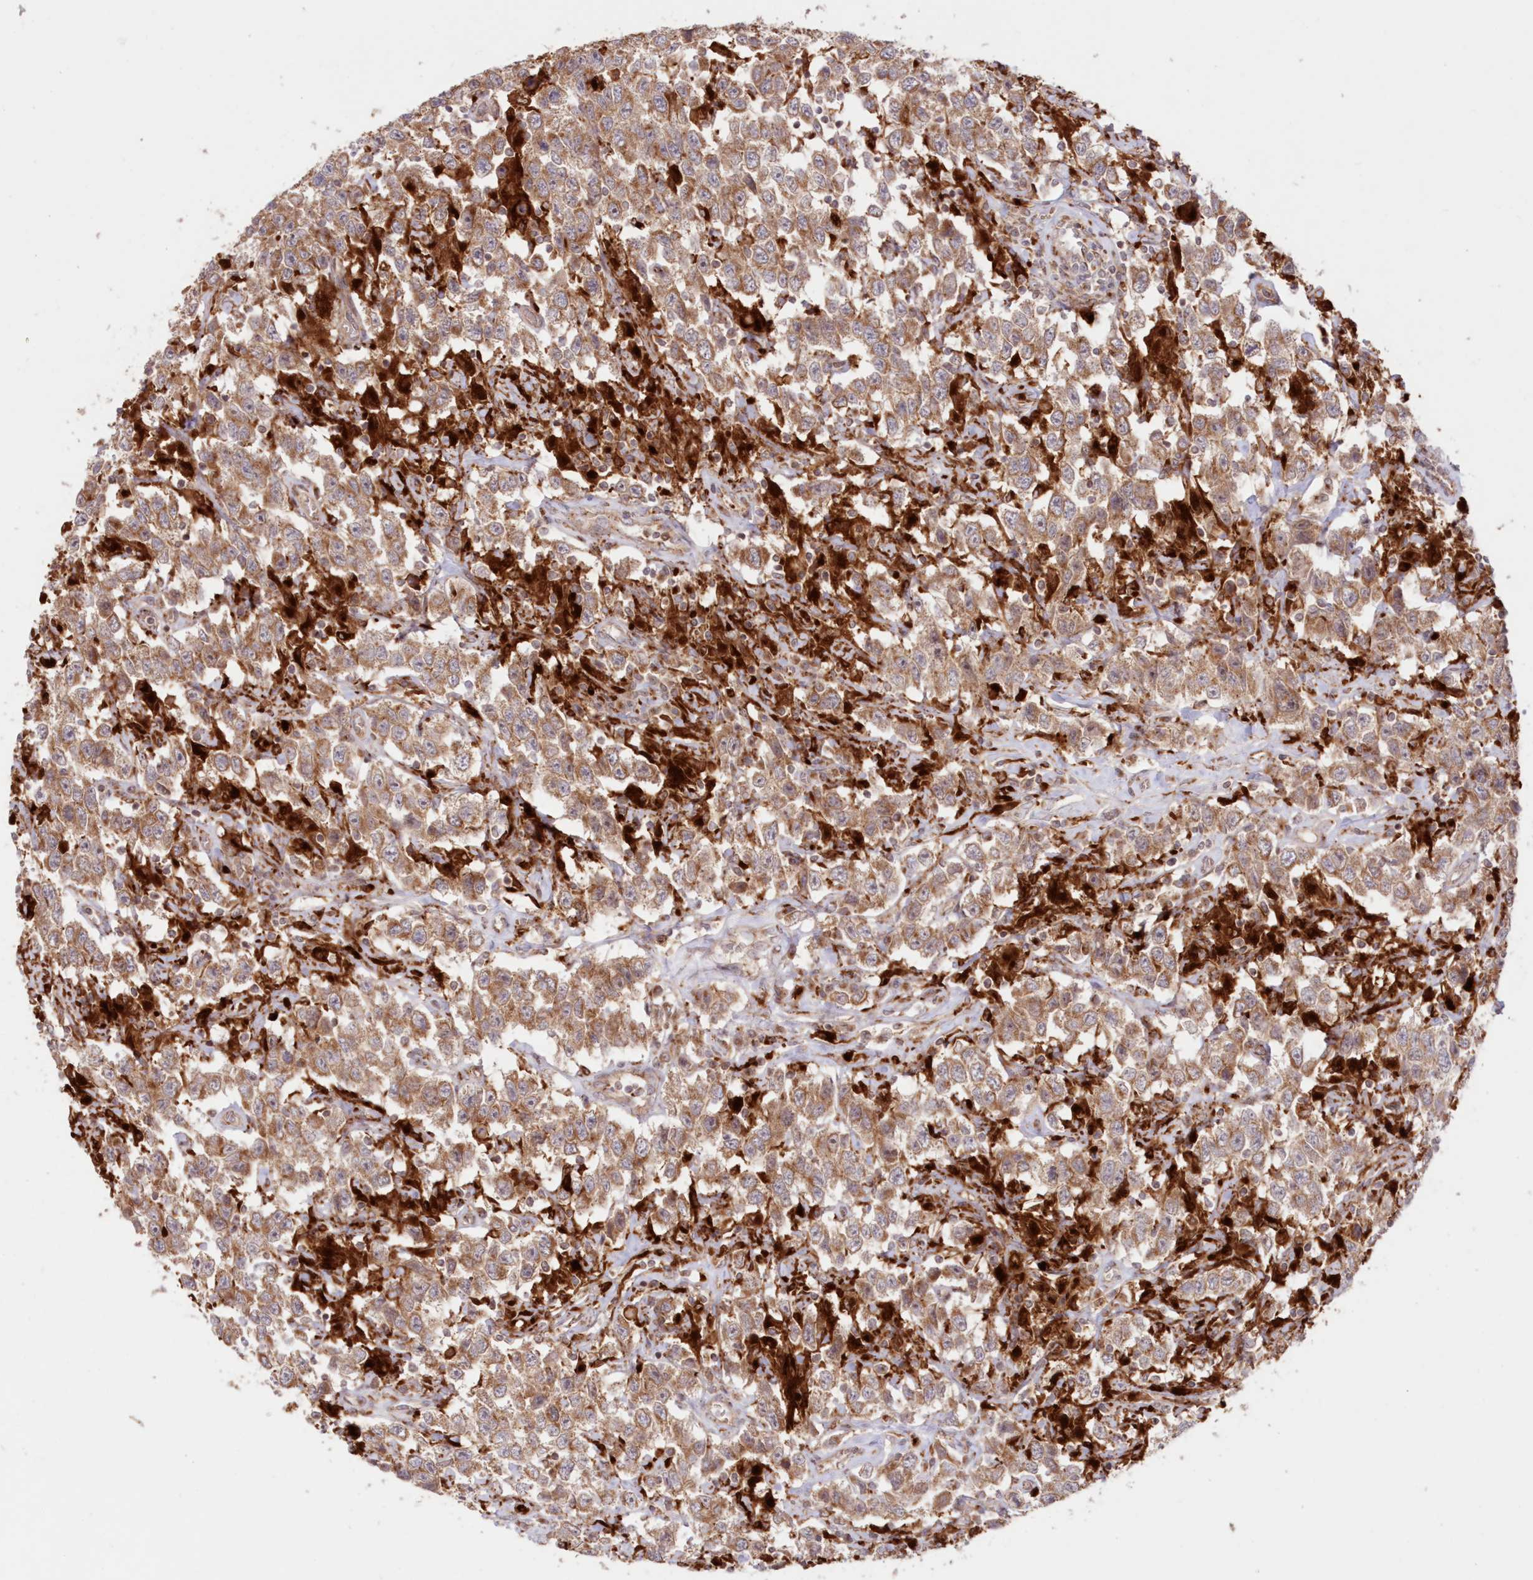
{"staining": {"intensity": "moderate", "quantity": ">75%", "location": "cytoplasmic/membranous"}, "tissue": "testis cancer", "cell_type": "Tumor cells", "image_type": "cancer", "snomed": [{"axis": "morphology", "description": "Seminoma, NOS"}, {"axis": "topography", "description": "Testis"}], "caption": "Brown immunohistochemical staining in human testis cancer (seminoma) demonstrates moderate cytoplasmic/membranous positivity in approximately >75% of tumor cells.", "gene": "ABCC3", "patient": {"sex": "male", "age": 41}}